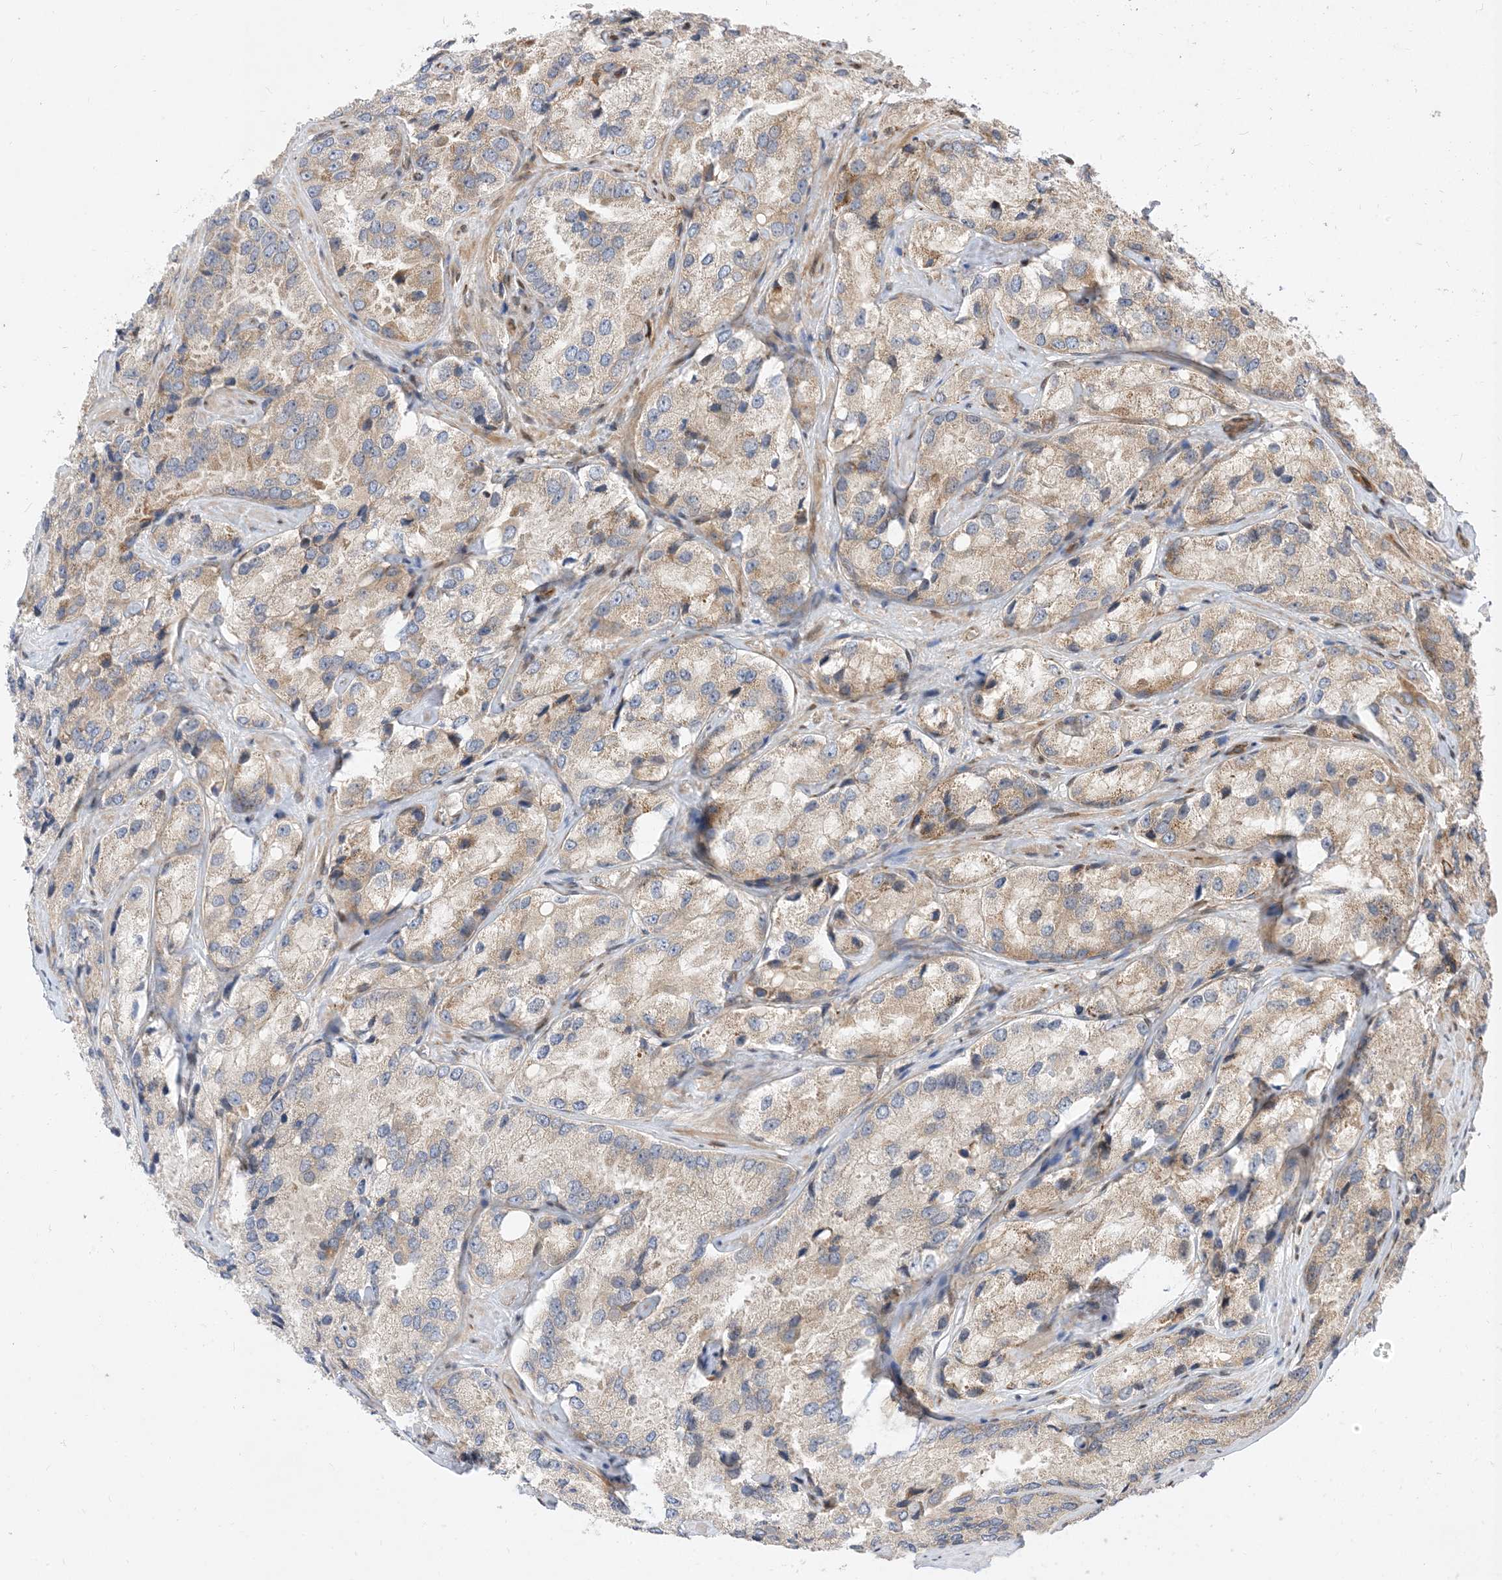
{"staining": {"intensity": "moderate", "quantity": "25%-75%", "location": "cytoplasmic/membranous"}, "tissue": "prostate cancer", "cell_type": "Tumor cells", "image_type": "cancer", "snomed": [{"axis": "morphology", "description": "Adenocarcinoma, High grade"}, {"axis": "topography", "description": "Prostate"}], "caption": "Immunohistochemical staining of human prostate cancer (high-grade adenocarcinoma) displays medium levels of moderate cytoplasmic/membranous protein staining in approximately 25%-75% of tumor cells.", "gene": "TYSND1", "patient": {"sex": "male", "age": 66}}